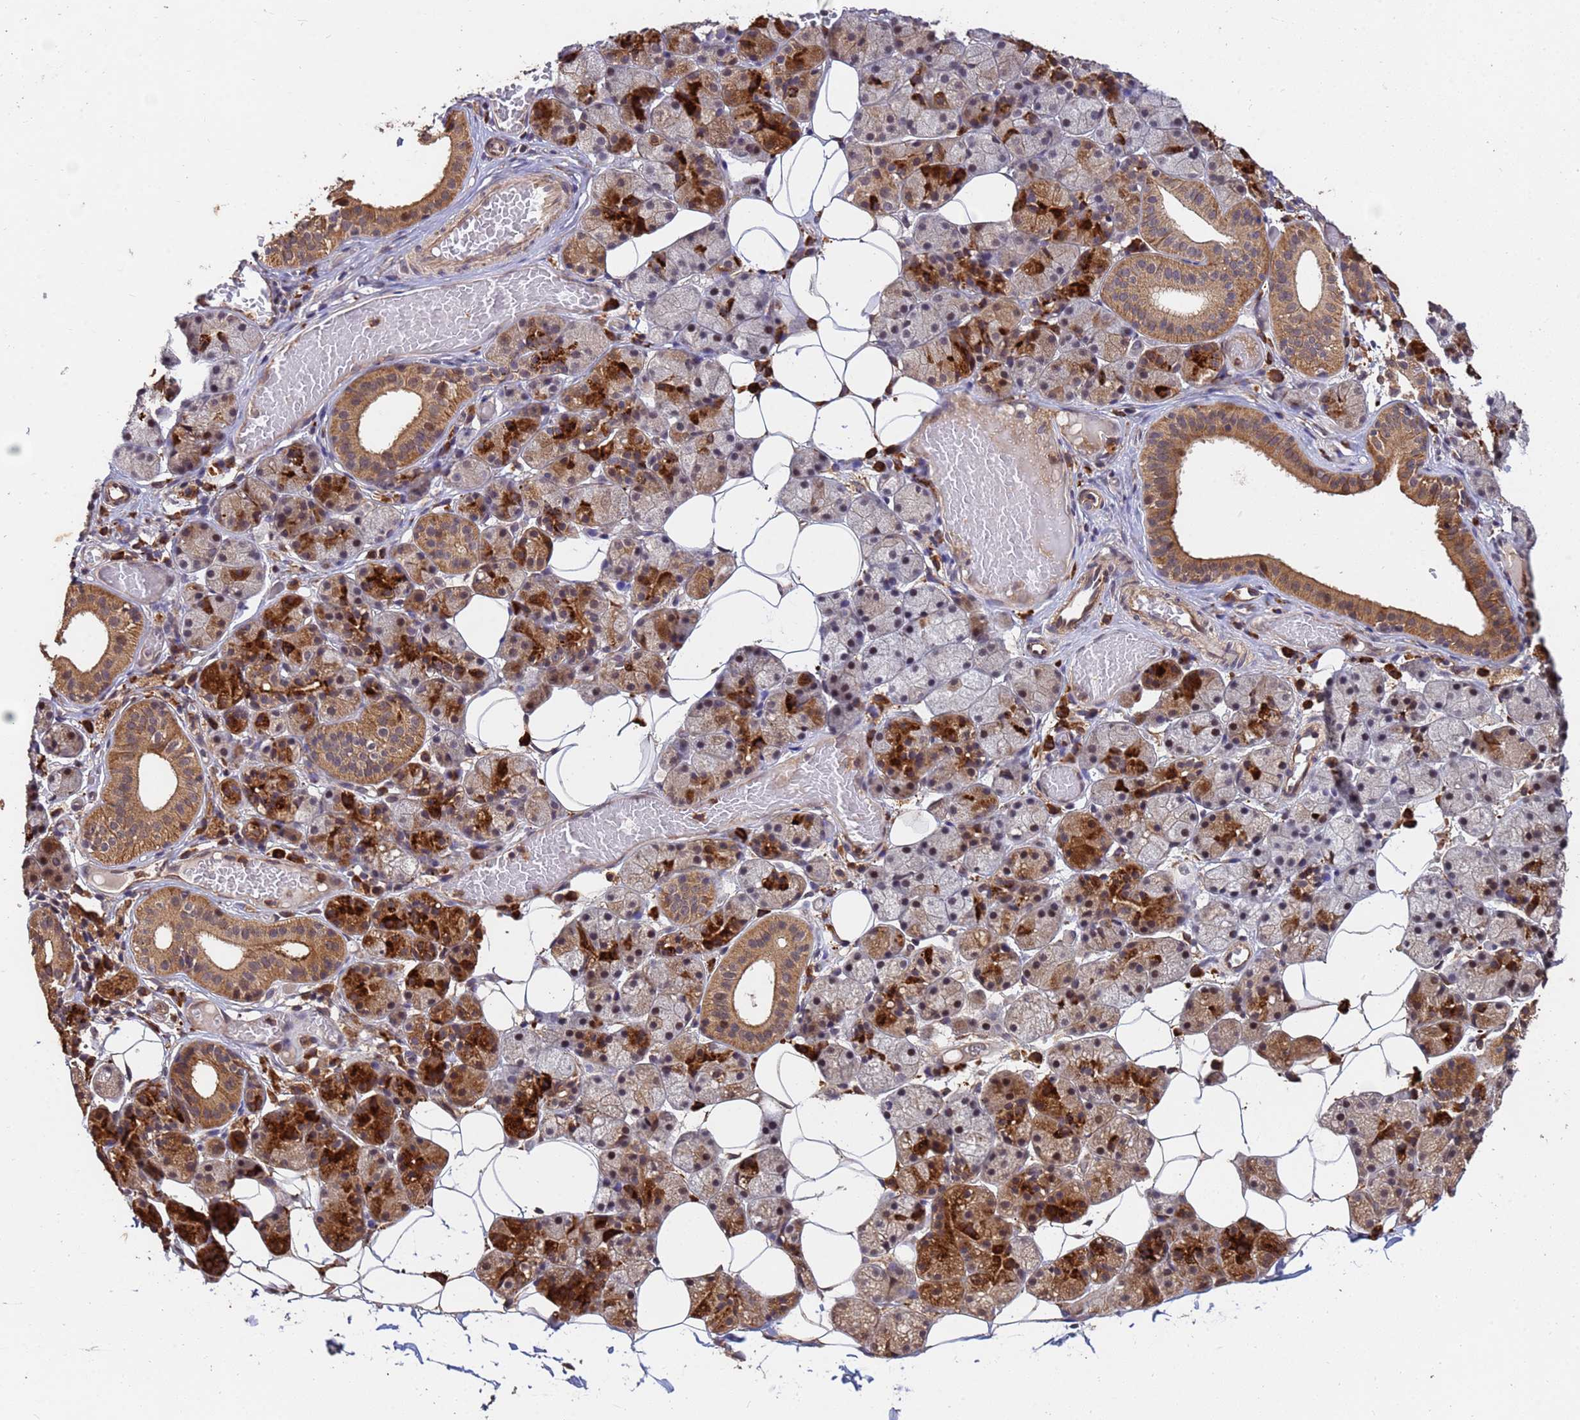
{"staining": {"intensity": "strong", "quantity": "25%-75%", "location": "cytoplasmic/membranous,nuclear"}, "tissue": "salivary gland", "cell_type": "Glandular cells", "image_type": "normal", "snomed": [{"axis": "morphology", "description": "Normal tissue, NOS"}, {"axis": "topography", "description": "Salivary gland"}], "caption": "High-power microscopy captured an immunohistochemistry (IHC) micrograph of unremarkable salivary gland, revealing strong cytoplasmic/membranous,nuclear staining in approximately 25%-75% of glandular cells.", "gene": "ZNF619", "patient": {"sex": "female", "age": 33}}